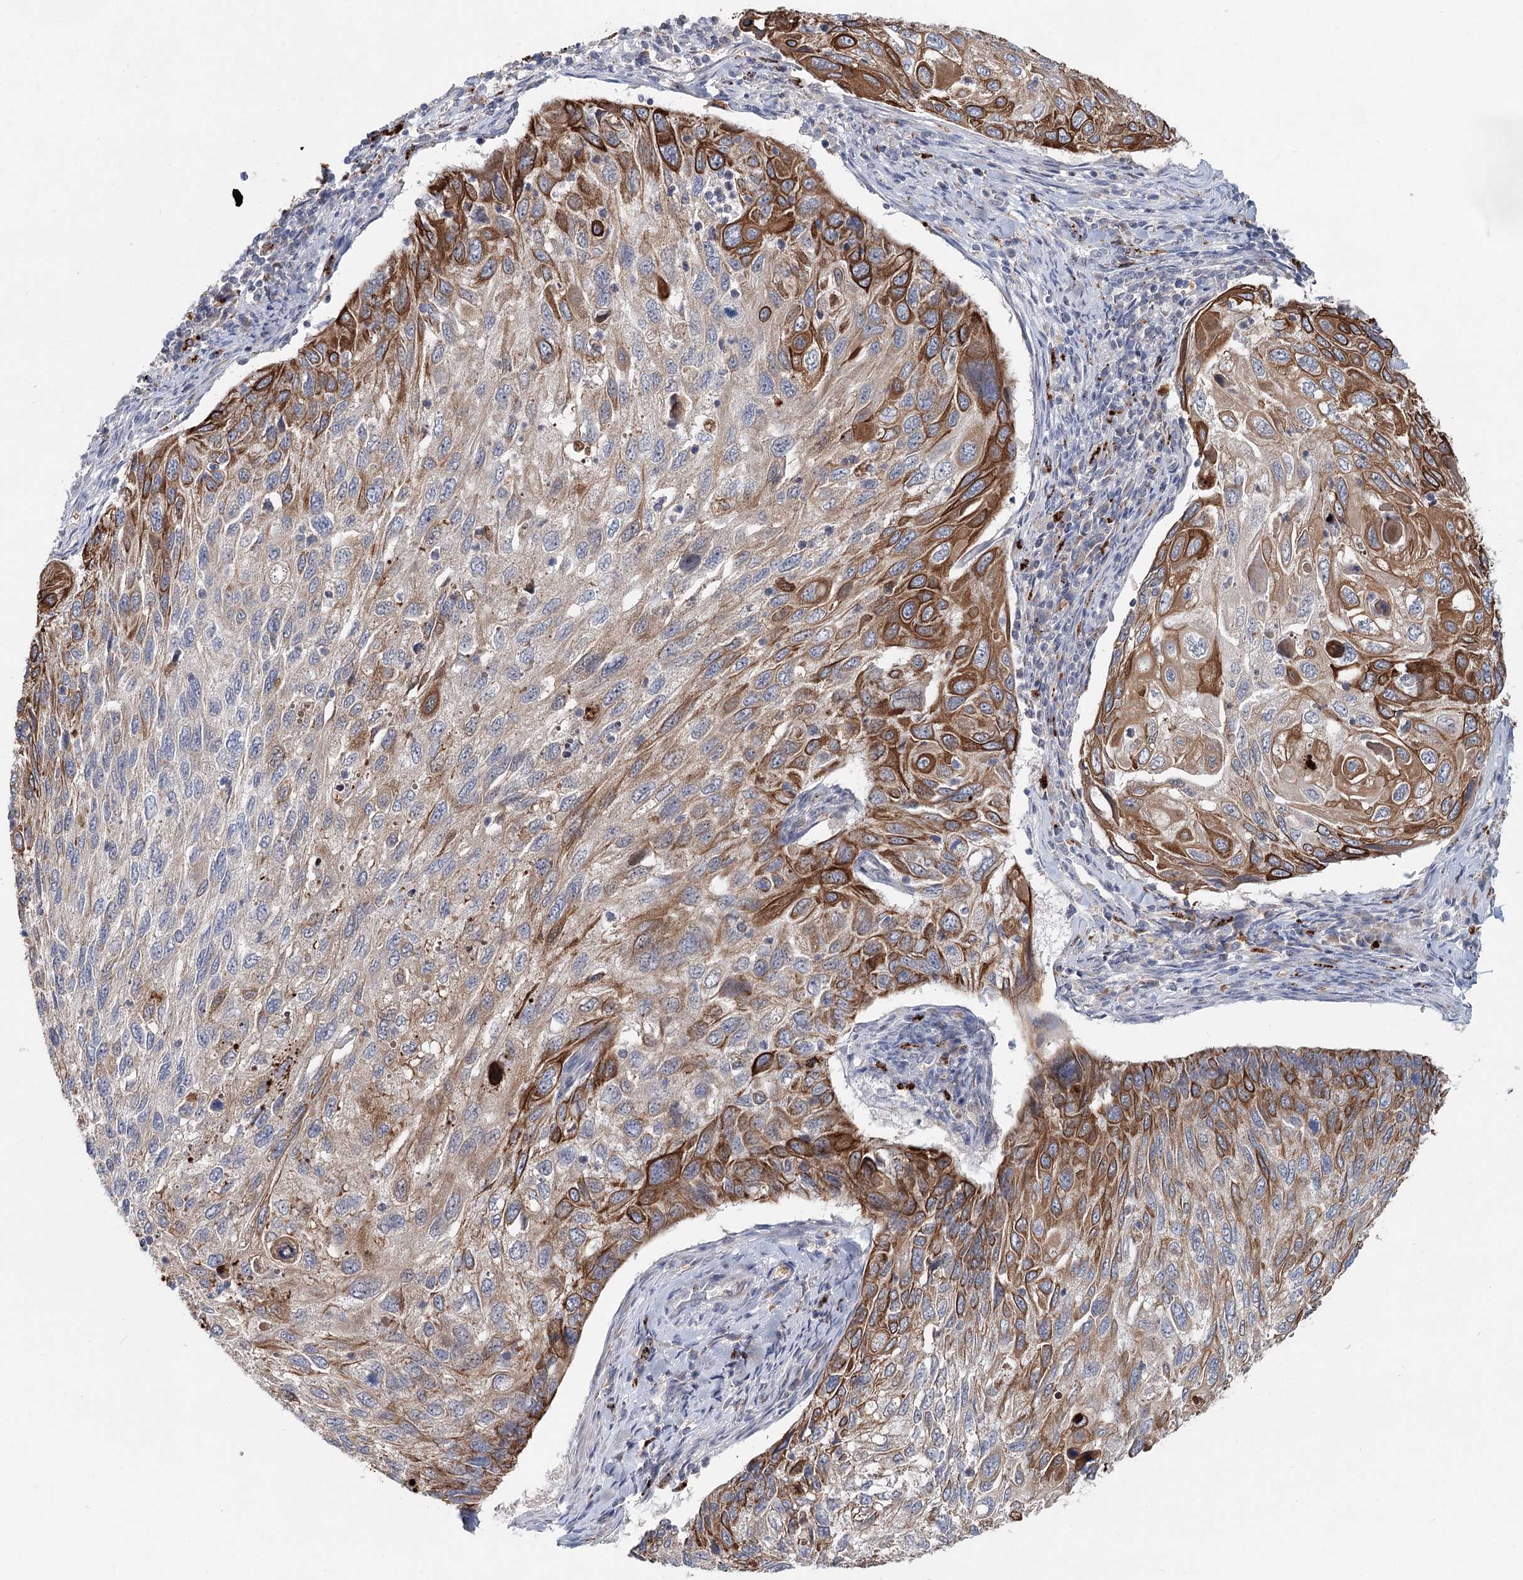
{"staining": {"intensity": "strong", "quantity": "25%-75%", "location": "cytoplasmic/membranous"}, "tissue": "cervical cancer", "cell_type": "Tumor cells", "image_type": "cancer", "snomed": [{"axis": "morphology", "description": "Squamous cell carcinoma, NOS"}, {"axis": "topography", "description": "Cervix"}], "caption": "Immunohistochemistry (IHC) micrograph of neoplastic tissue: cervical cancer (squamous cell carcinoma) stained using immunohistochemistry shows high levels of strong protein expression localized specifically in the cytoplasmic/membranous of tumor cells, appearing as a cytoplasmic/membranous brown color.", "gene": "FBXO7", "patient": {"sex": "female", "age": 70}}